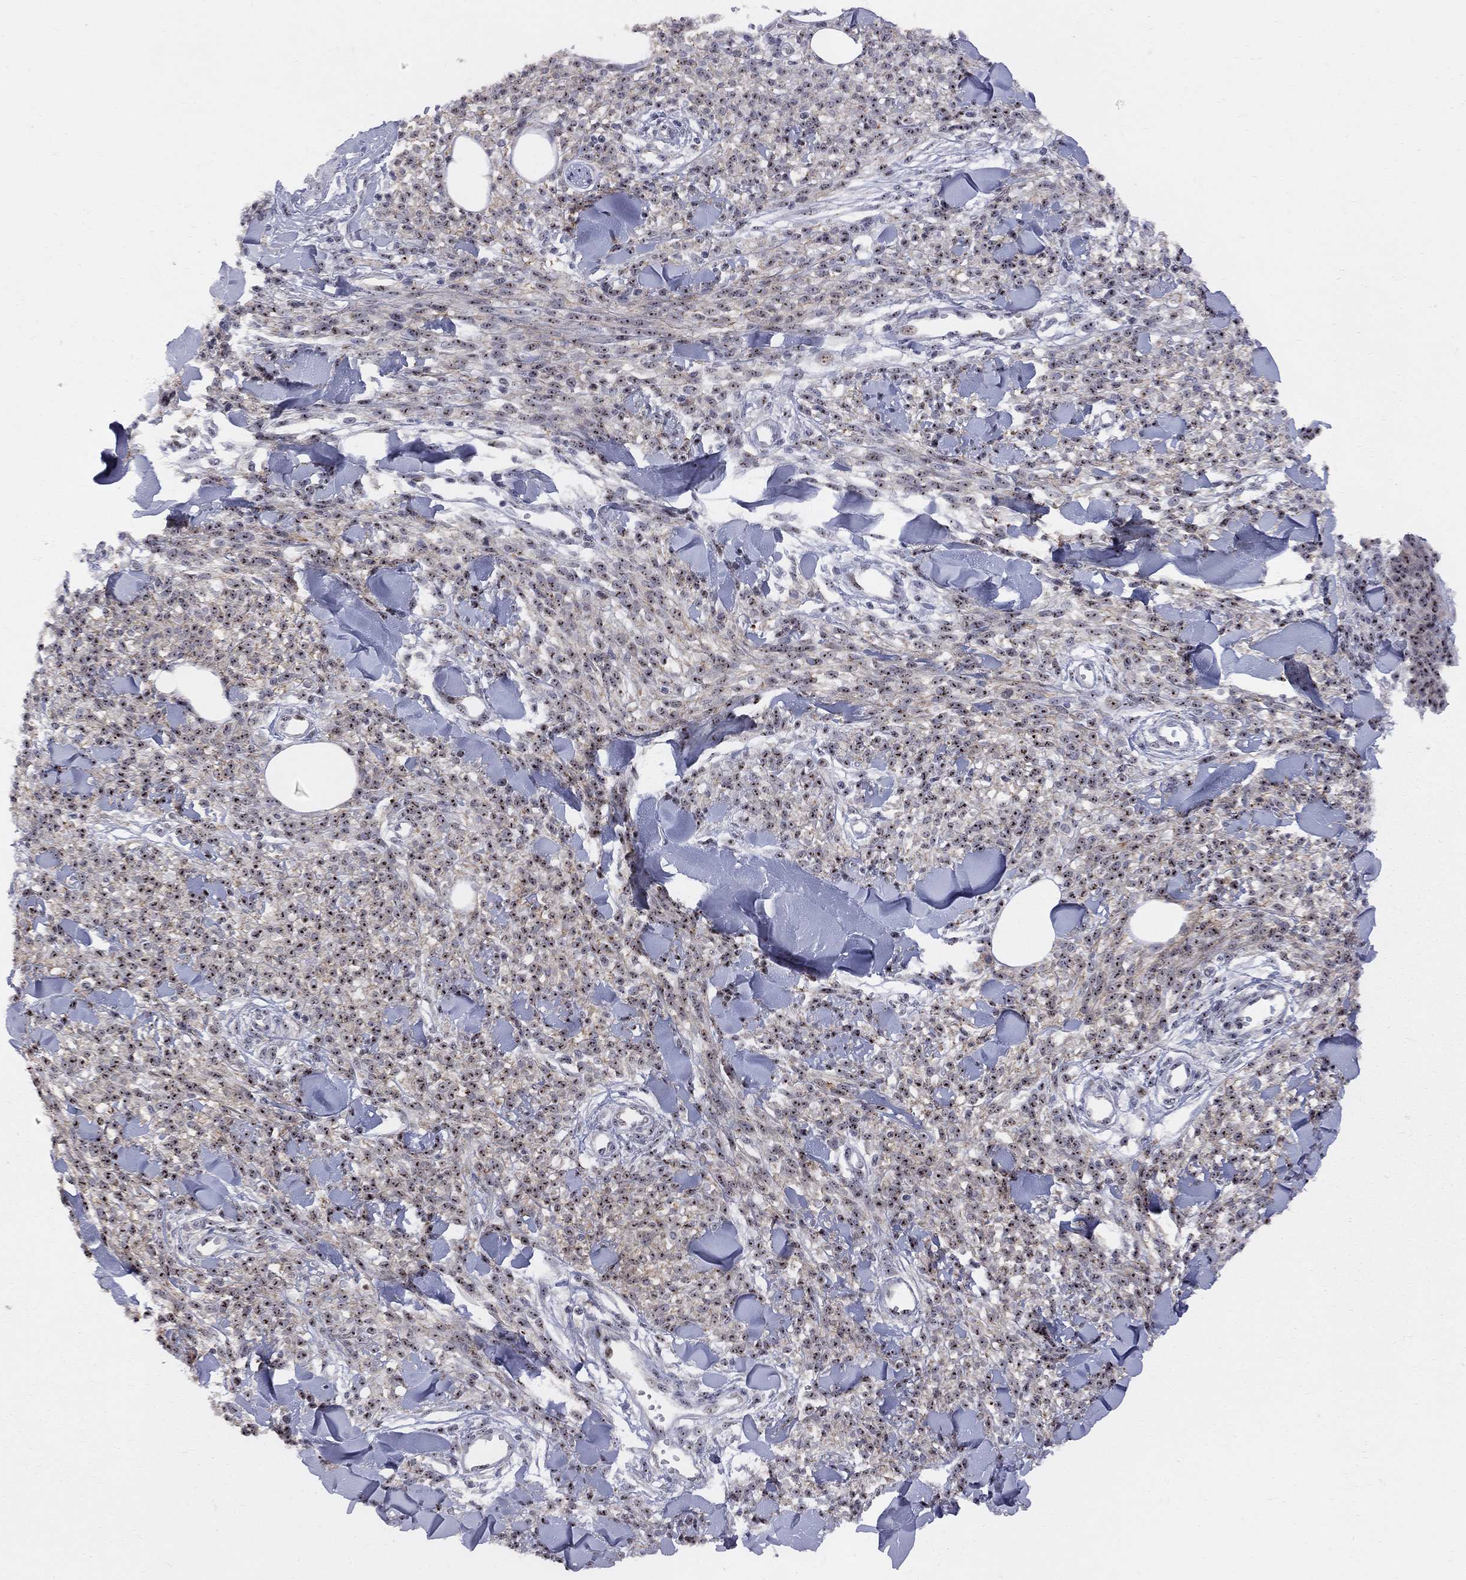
{"staining": {"intensity": "strong", "quantity": ">75%", "location": "nuclear"}, "tissue": "melanoma", "cell_type": "Tumor cells", "image_type": "cancer", "snomed": [{"axis": "morphology", "description": "Malignant melanoma, NOS"}, {"axis": "topography", "description": "Skin"}, {"axis": "topography", "description": "Skin of trunk"}], "caption": "Melanoma tissue exhibits strong nuclear expression in about >75% of tumor cells", "gene": "DHX33", "patient": {"sex": "male", "age": 74}}